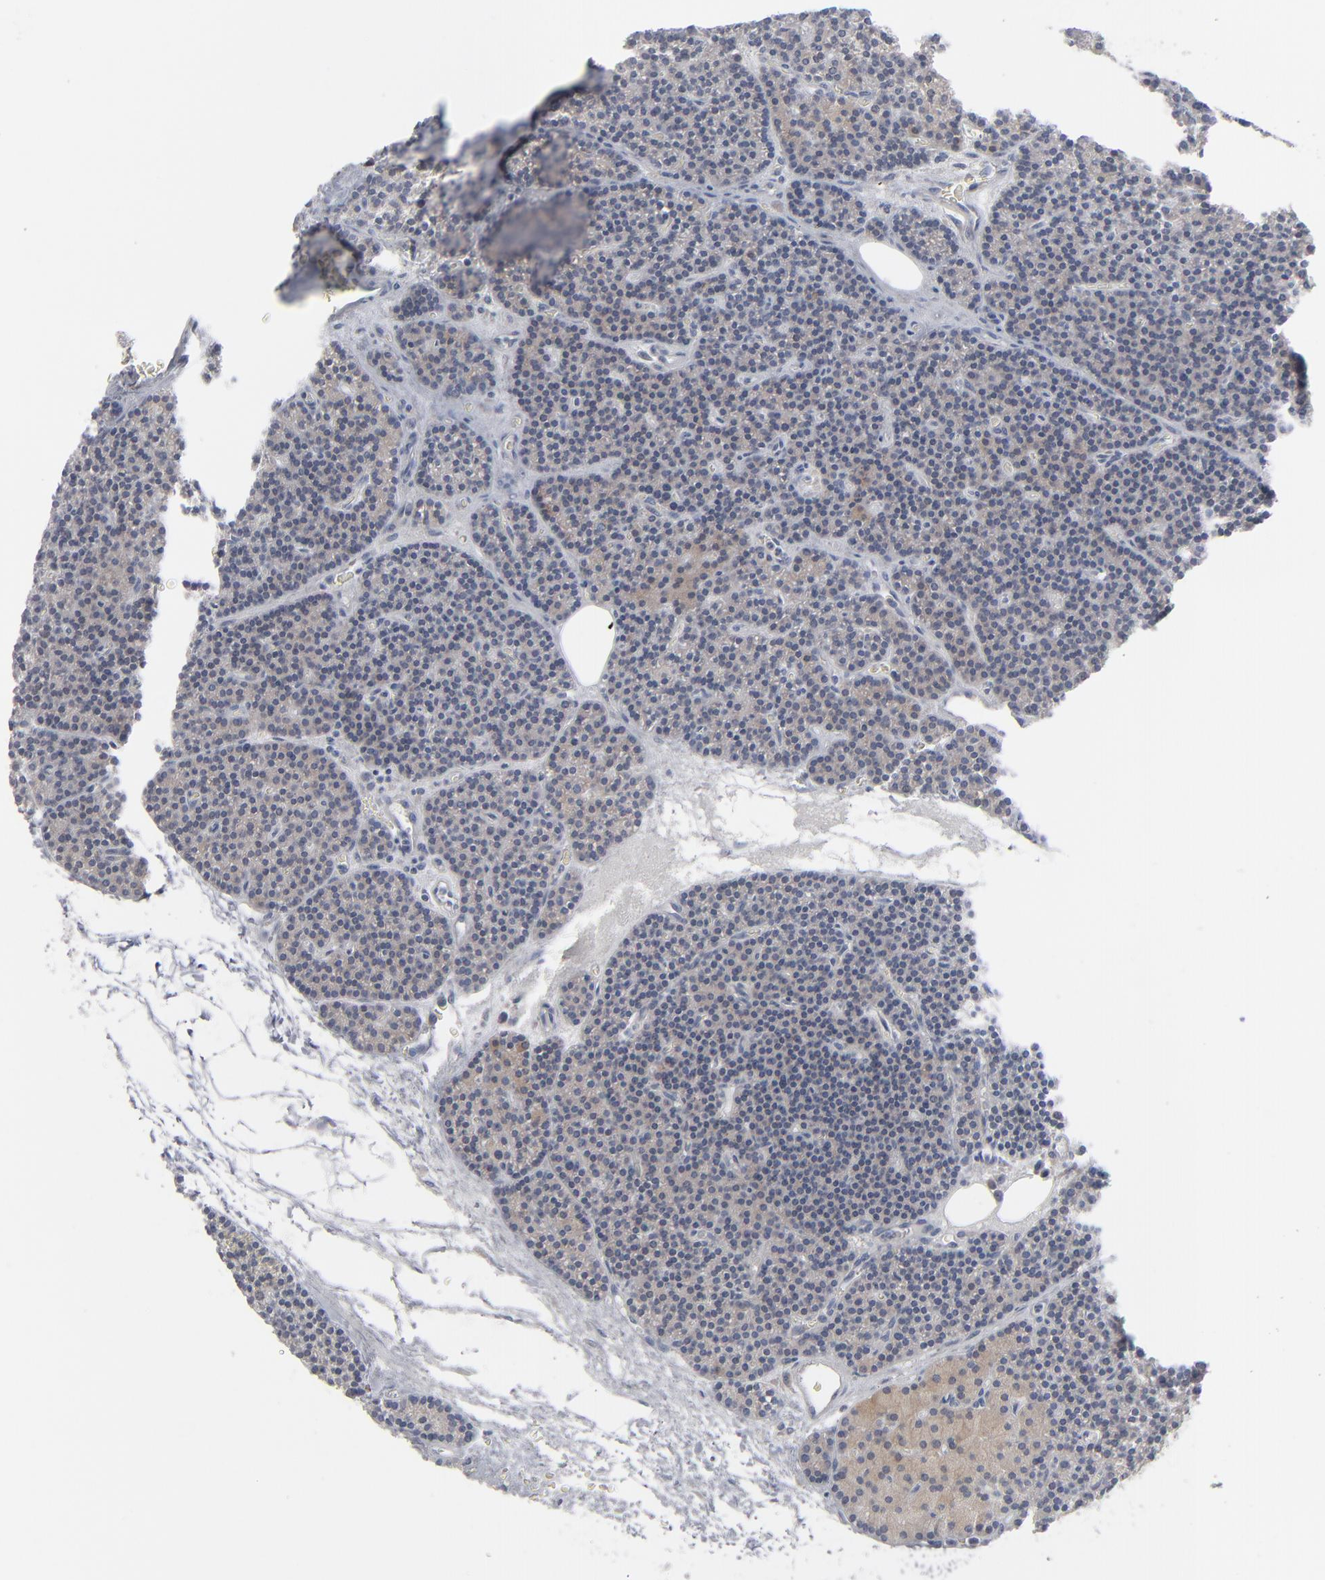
{"staining": {"intensity": "weak", "quantity": ">75%", "location": "cytoplasmic/membranous"}, "tissue": "parathyroid gland", "cell_type": "Glandular cells", "image_type": "normal", "snomed": [{"axis": "morphology", "description": "Normal tissue, NOS"}, {"axis": "topography", "description": "Parathyroid gland"}], "caption": "A micrograph of parathyroid gland stained for a protein displays weak cytoplasmic/membranous brown staining in glandular cells. Using DAB (brown) and hematoxylin (blue) stains, captured at high magnification using brightfield microscopy.", "gene": "POF1B", "patient": {"sex": "male", "age": 57}}